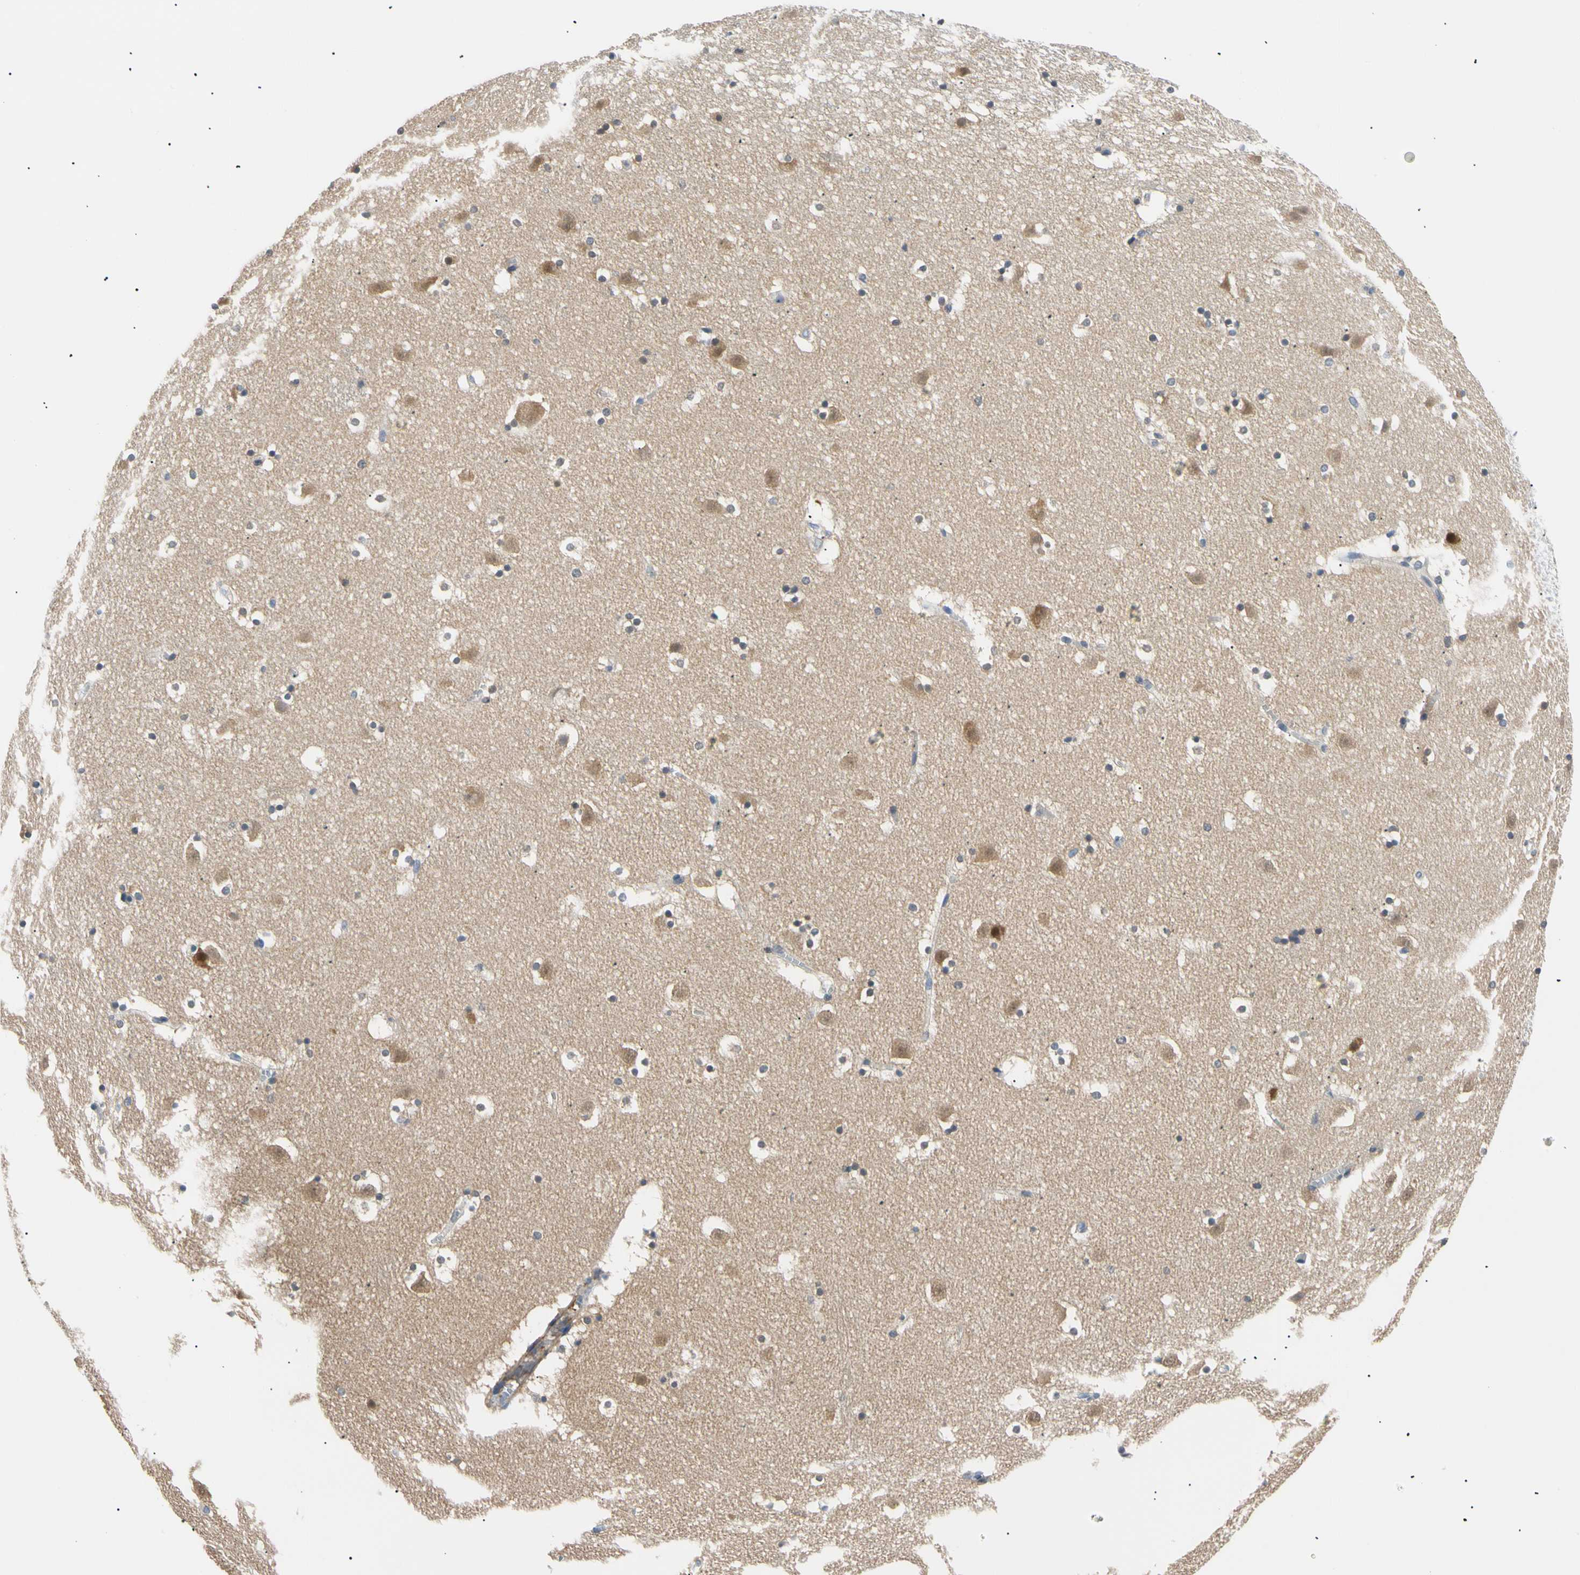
{"staining": {"intensity": "moderate", "quantity": "25%-75%", "location": "cytoplasmic/membranous"}, "tissue": "caudate", "cell_type": "Glial cells", "image_type": "normal", "snomed": [{"axis": "morphology", "description": "Normal tissue, NOS"}, {"axis": "topography", "description": "Lateral ventricle wall"}], "caption": "Immunohistochemical staining of unremarkable human caudate shows medium levels of moderate cytoplasmic/membranous staining in about 25%-75% of glial cells.", "gene": "SEC23B", "patient": {"sex": "male", "age": 45}}